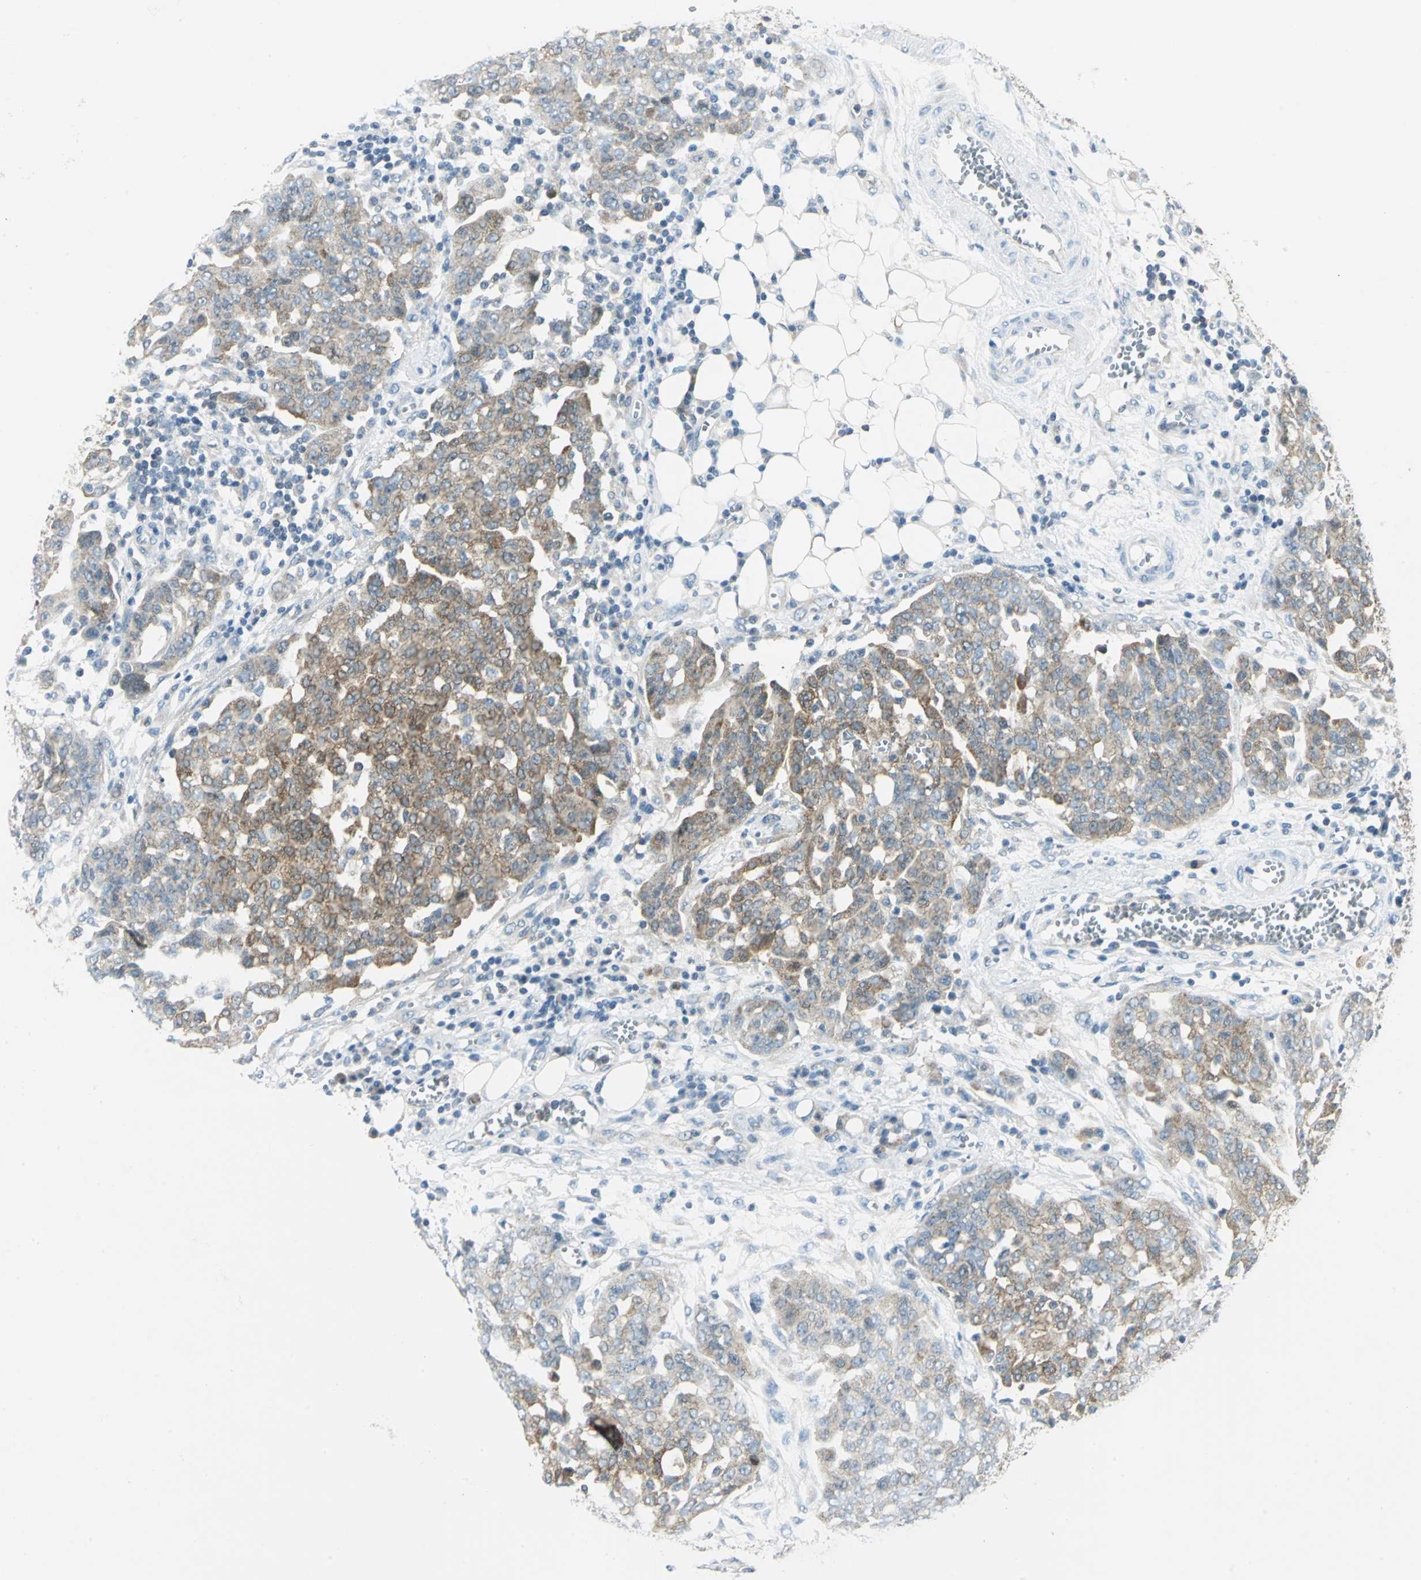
{"staining": {"intensity": "moderate", "quantity": "25%-75%", "location": "cytoplasmic/membranous"}, "tissue": "ovarian cancer", "cell_type": "Tumor cells", "image_type": "cancer", "snomed": [{"axis": "morphology", "description": "Cystadenocarcinoma, serous, NOS"}, {"axis": "topography", "description": "Soft tissue"}, {"axis": "topography", "description": "Ovary"}], "caption": "A high-resolution photomicrograph shows immunohistochemistry (IHC) staining of ovarian cancer, which shows moderate cytoplasmic/membranous staining in about 25%-75% of tumor cells. (brown staining indicates protein expression, while blue staining denotes nuclei).", "gene": "ALDOA", "patient": {"sex": "female", "age": 57}}